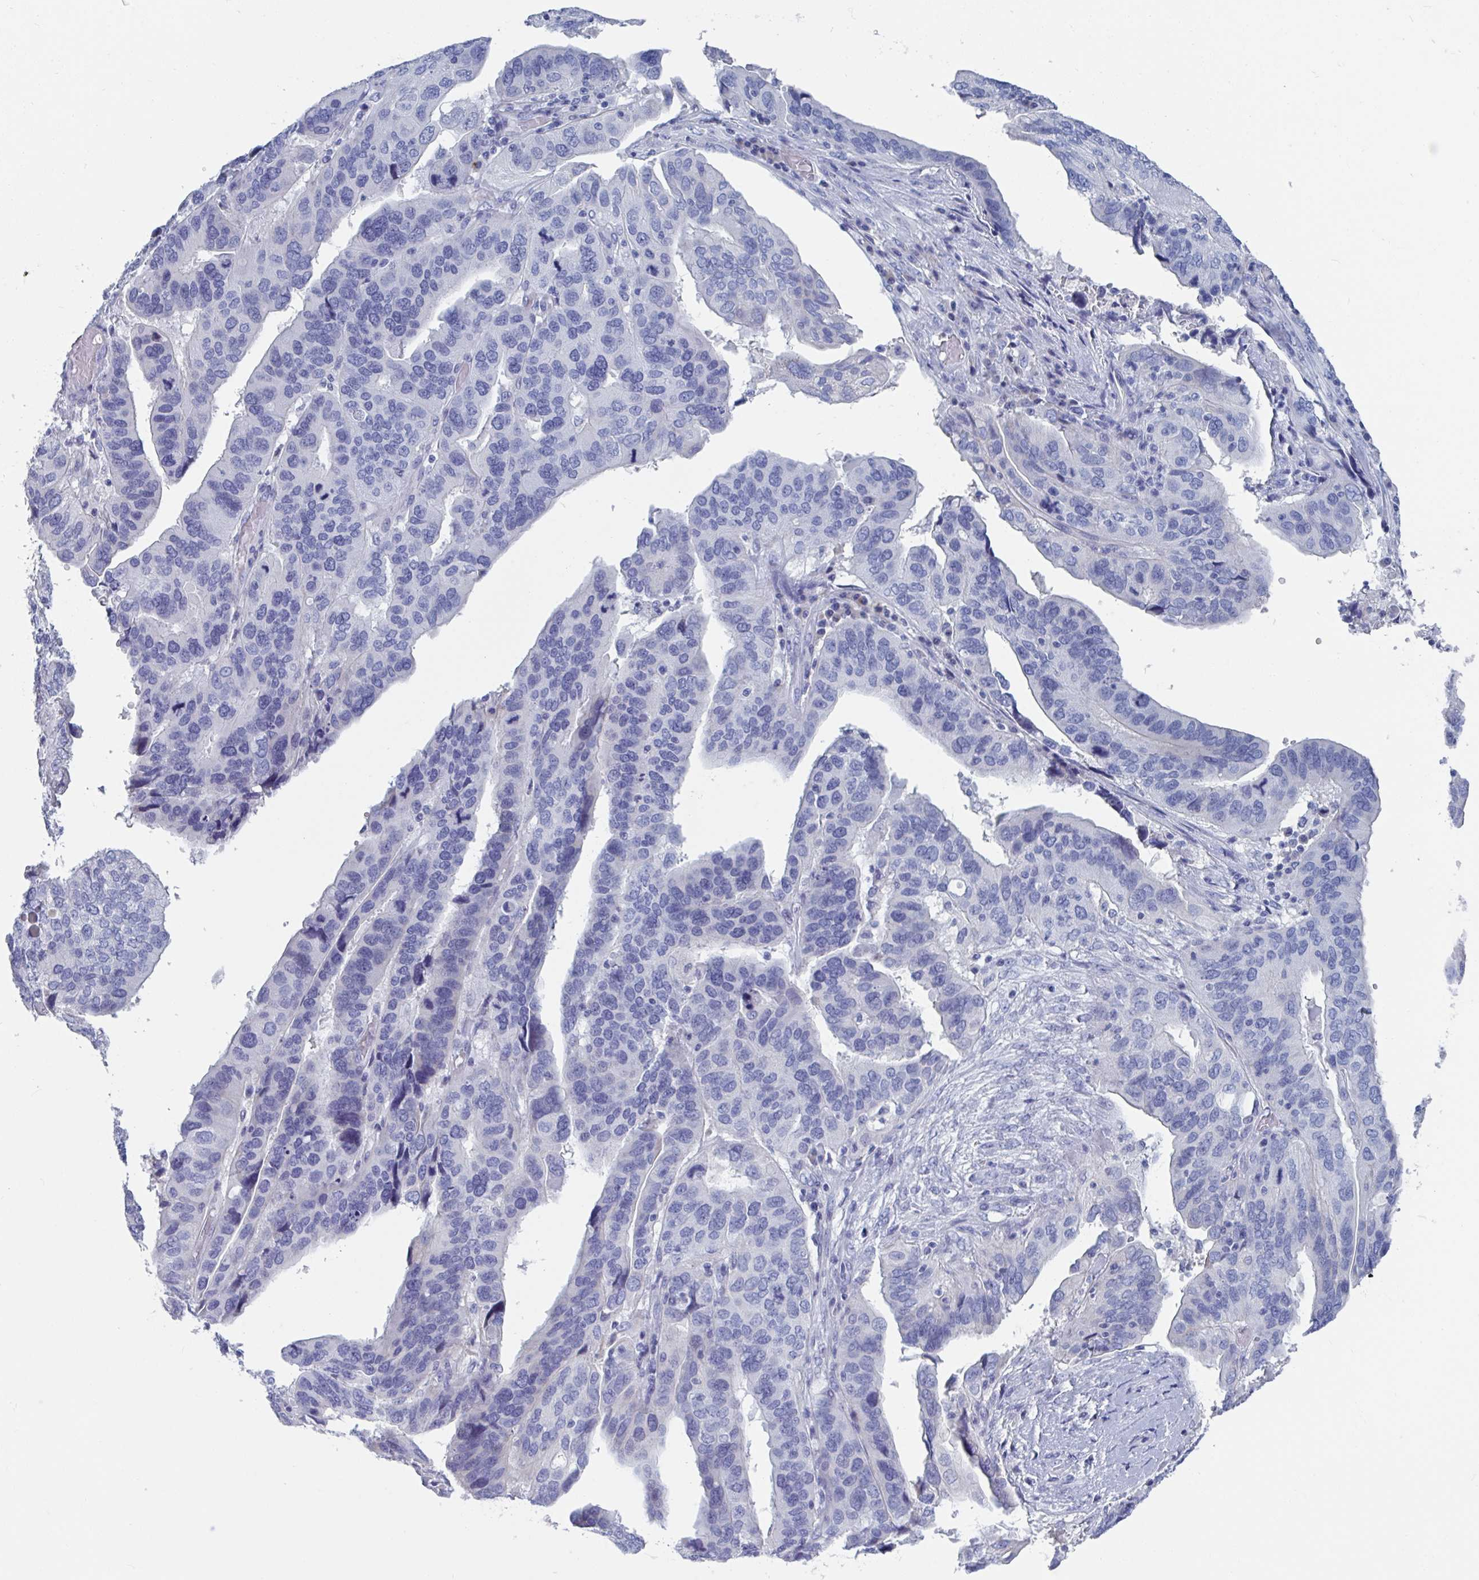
{"staining": {"intensity": "negative", "quantity": "none", "location": "none"}, "tissue": "ovarian cancer", "cell_type": "Tumor cells", "image_type": "cancer", "snomed": [{"axis": "morphology", "description": "Cystadenocarcinoma, serous, NOS"}, {"axis": "topography", "description": "Ovary"}], "caption": "Immunohistochemical staining of human ovarian cancer (serous cystadenocarcinoma) demonstrates no significant positivity in tumor cells.", "gene": "DPEP3", "patient": {"sex": "female", "age": 79}}